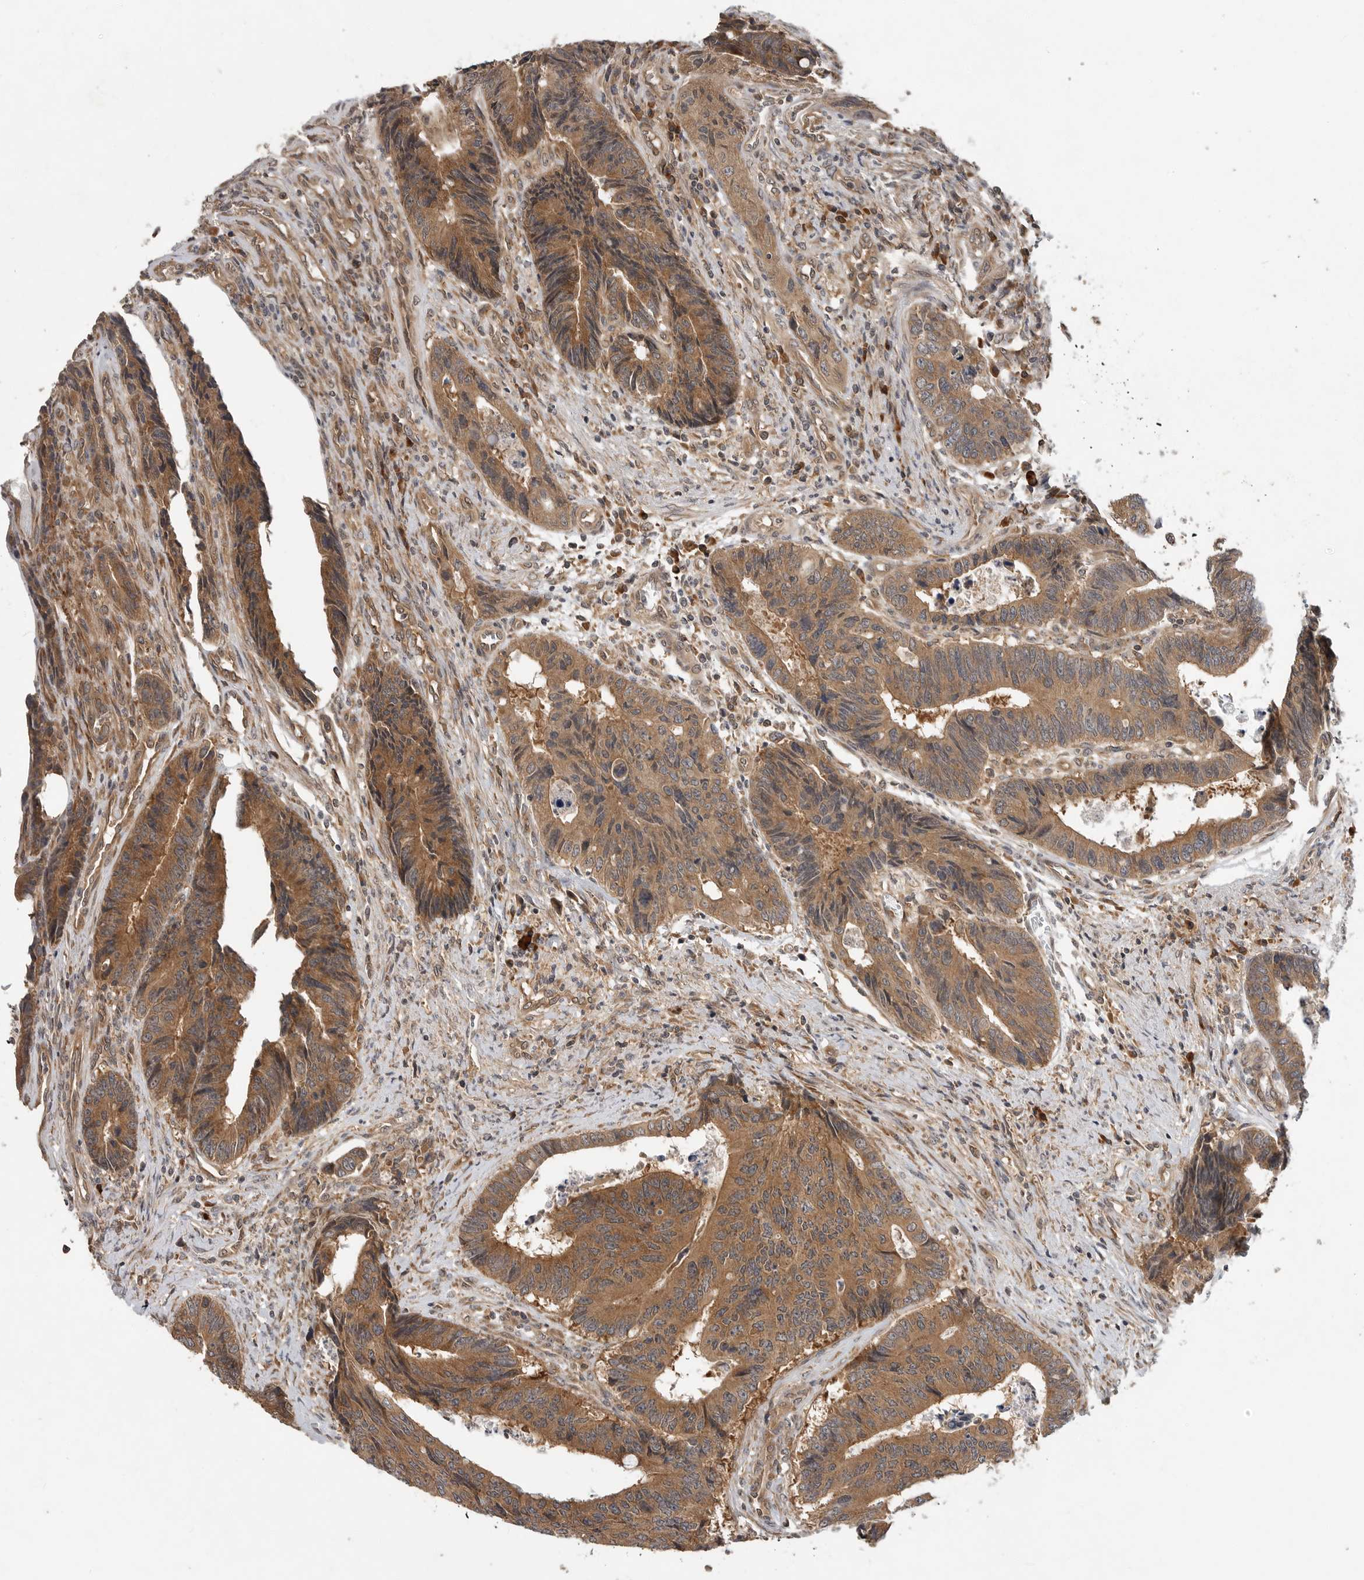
{"staining": {"intensity": "moderate", "quantity": ">75%", "location": "cytoplasmic/membranous"}, "tissue": "colorectal cancer", "cell_type": "Tumor cells", "image_type": "cancer", "snomed": [{"axis": "morphology", "description": "Adenocarcinoma, NOS"}, {"axis": "topography", "description": "Rectum"}], "caption": "Colorectal cancer (adenocarcinoma) stained with a brown dye exhibits moderate cytoplasmic/membranous positive staining in approximately >75% of tumor cells.", "gene": "OSBPL9", "patient": {"sex": "male", "age": 84}}